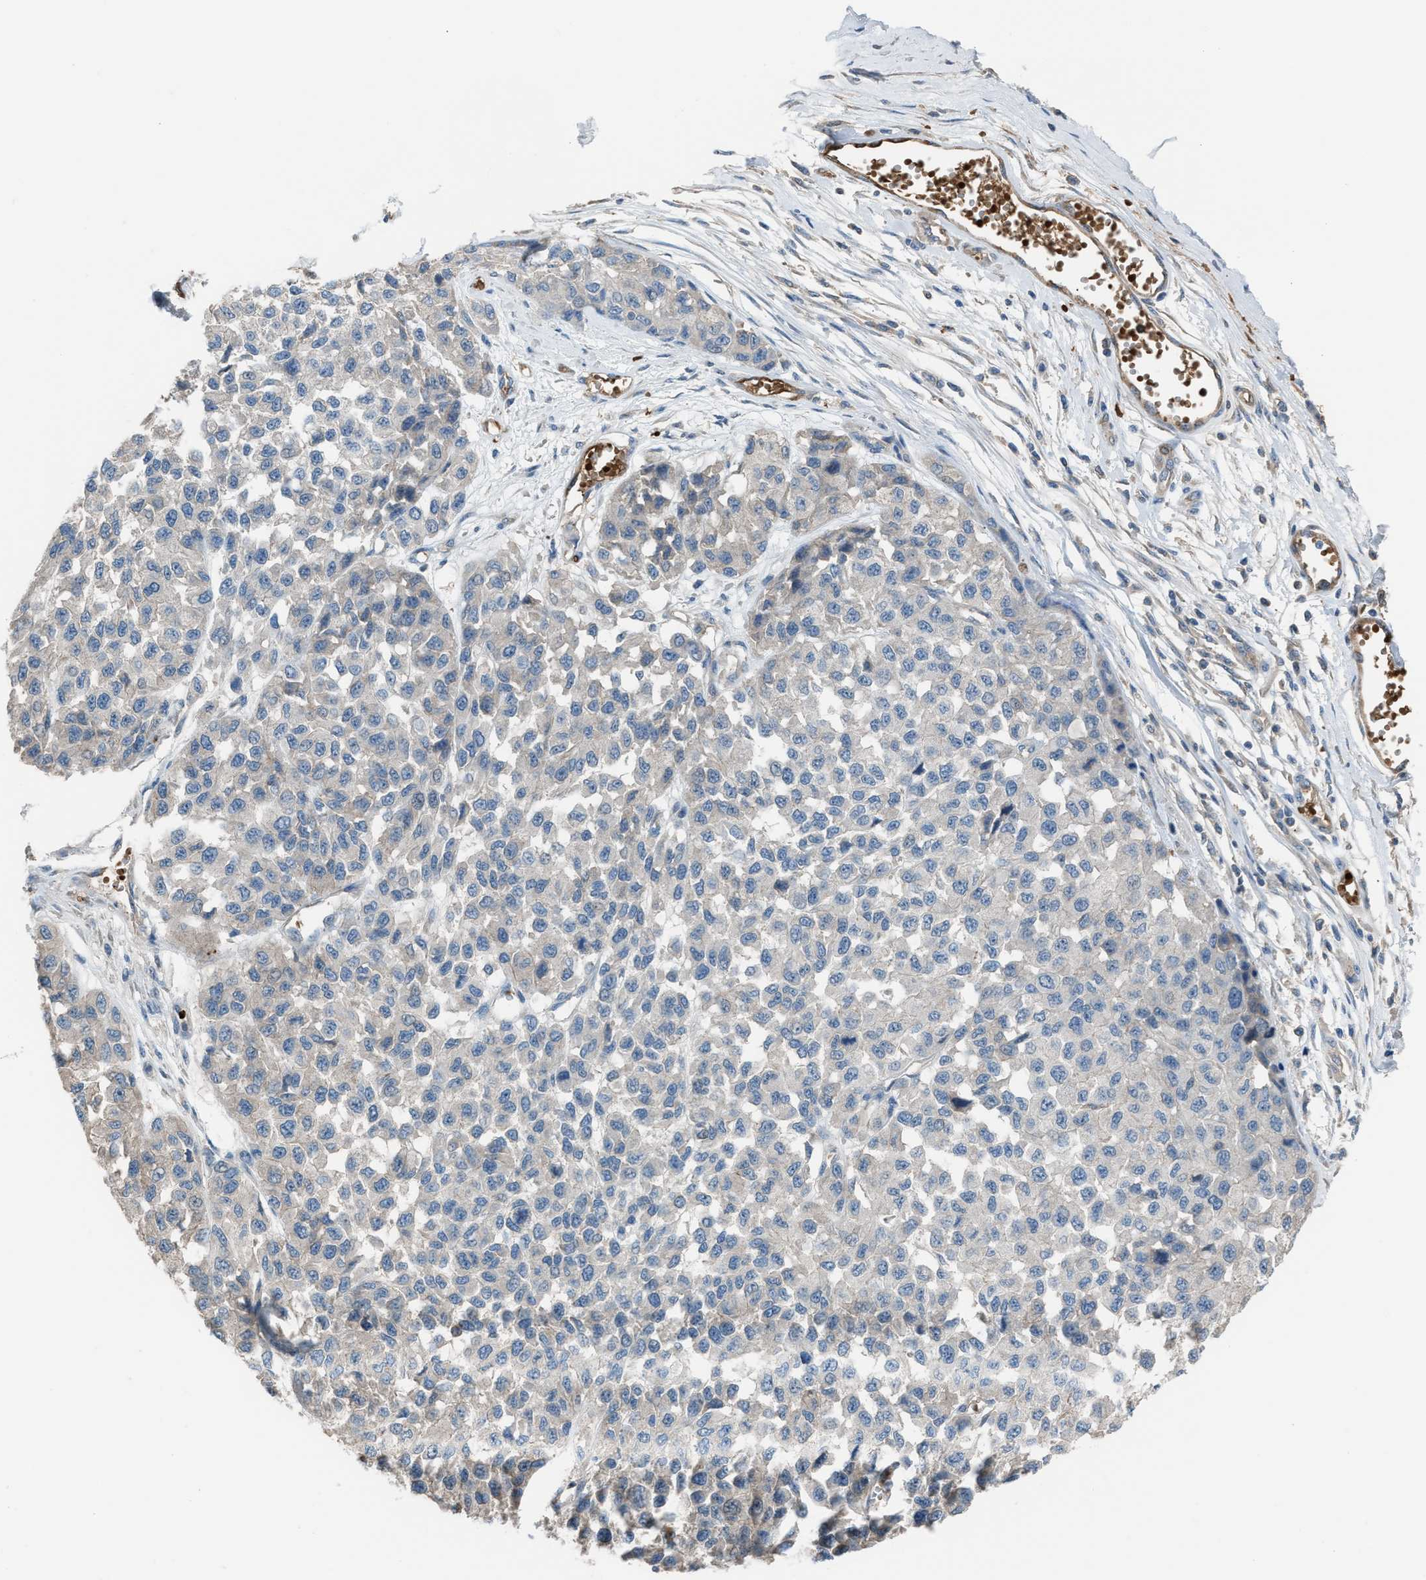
{"staining": {"intensity": "negative", "quantity": "none", "location": "none"}, "tissue": "melanoma", "cell_type": "Tumor cells", "image_type": "cancer", "snomed": [{"axis": "morphology", "description": "Malignant melanoma, NOS"}, {"axis": "topography", "description": "Skin"}], "caption": "An image of malignant melanoma stained for a protein demonstrates no brown staining in tumor cells. (DAB (3,3'-diaminobenzidine) IHC visualized using brightfield microscopy, high magnification).", "gene": "CFAP77", "patient": {"sex": "male", "age": 62}}